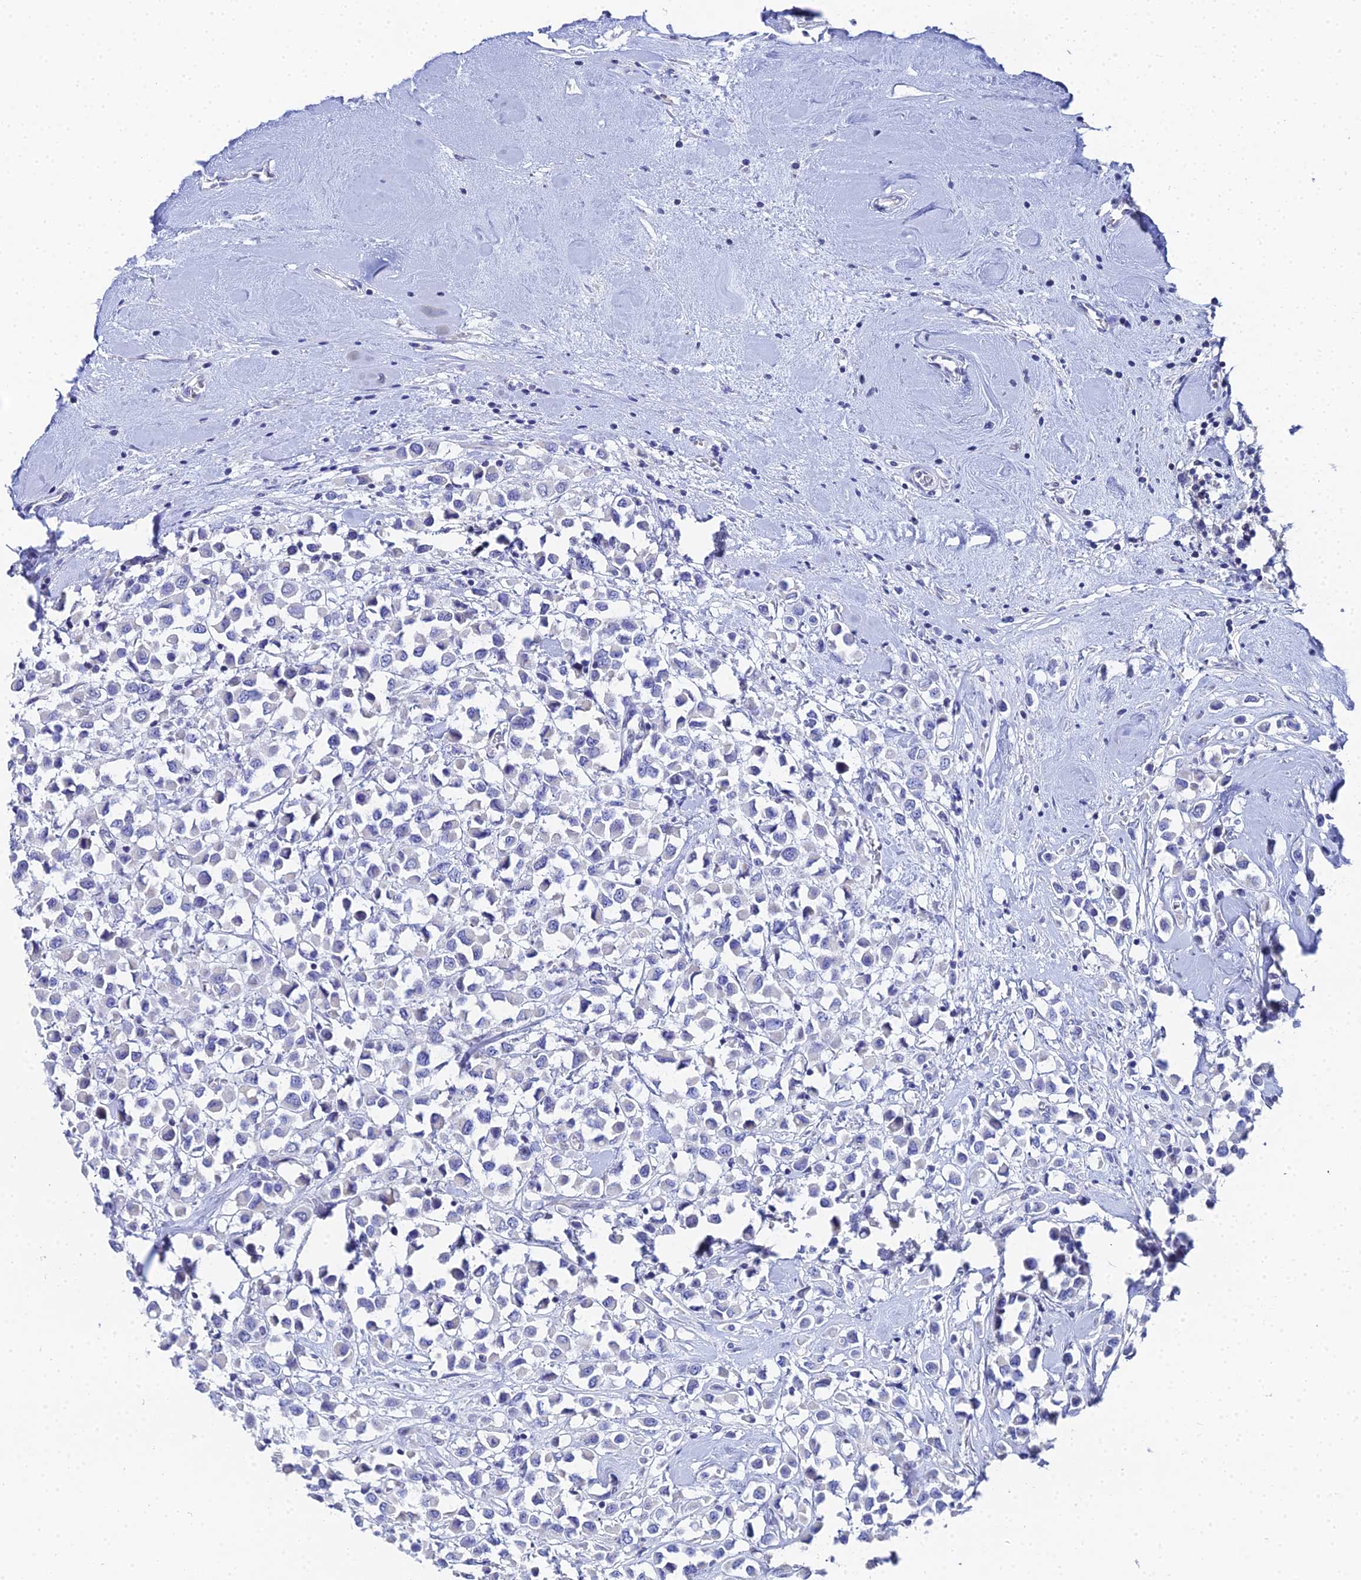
{"staining": {"intensity": "negative", "quantity": "none", "location": "none"}, "tissue": "breast cancer", "cell_type": "Tumor cells", "image_type": "cancer", "snomed": [{"axis": "morphology", "description": "Duct carcinoma"}, {"axis": "topography", "description": "Breast"}], "caption": "This is an immunohistochemistry (IHC) image of human breast cancer. There is no positivity in tumor cells.", "gene": "OCM", "patient": {"sex": "female", "age": 61}}